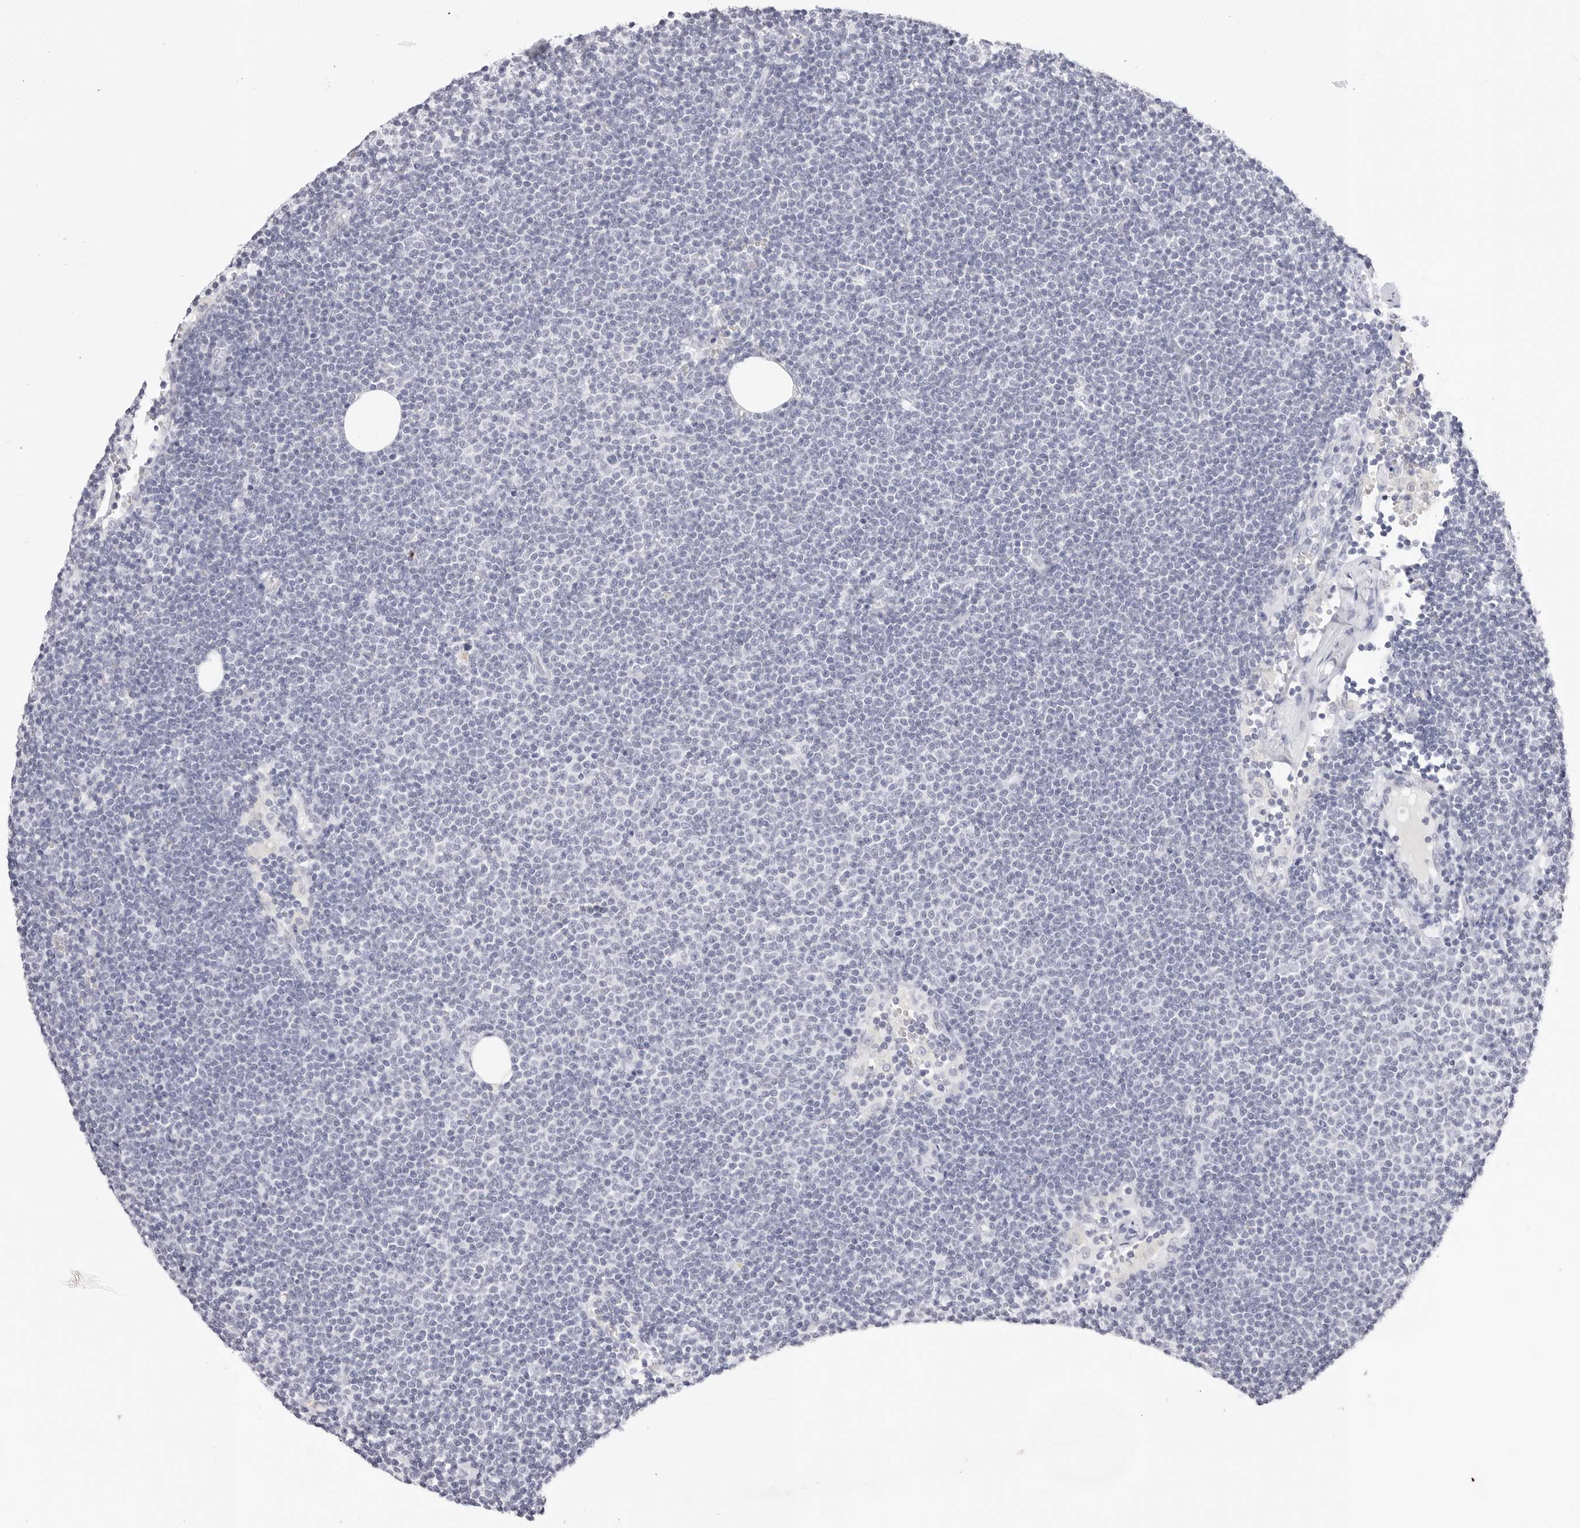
{"staining": {"intensity": "negative", "quantity": "none", "location": "none"}, "tissue": "lymphoma", "cell_type": "Tumor cells", "image_type": "cancer", "snomed": [{"axis": "morphology", "description": "Malignant lymphoma, non-Hodgkin's type, Low grade"}, {"axis": "topography", "description": "Lymph node"}], "caption": "Tumor cells show no significant staining in lymphoma.", "gene": "CST5", "patient": {"sex": "female", "age": 53}}